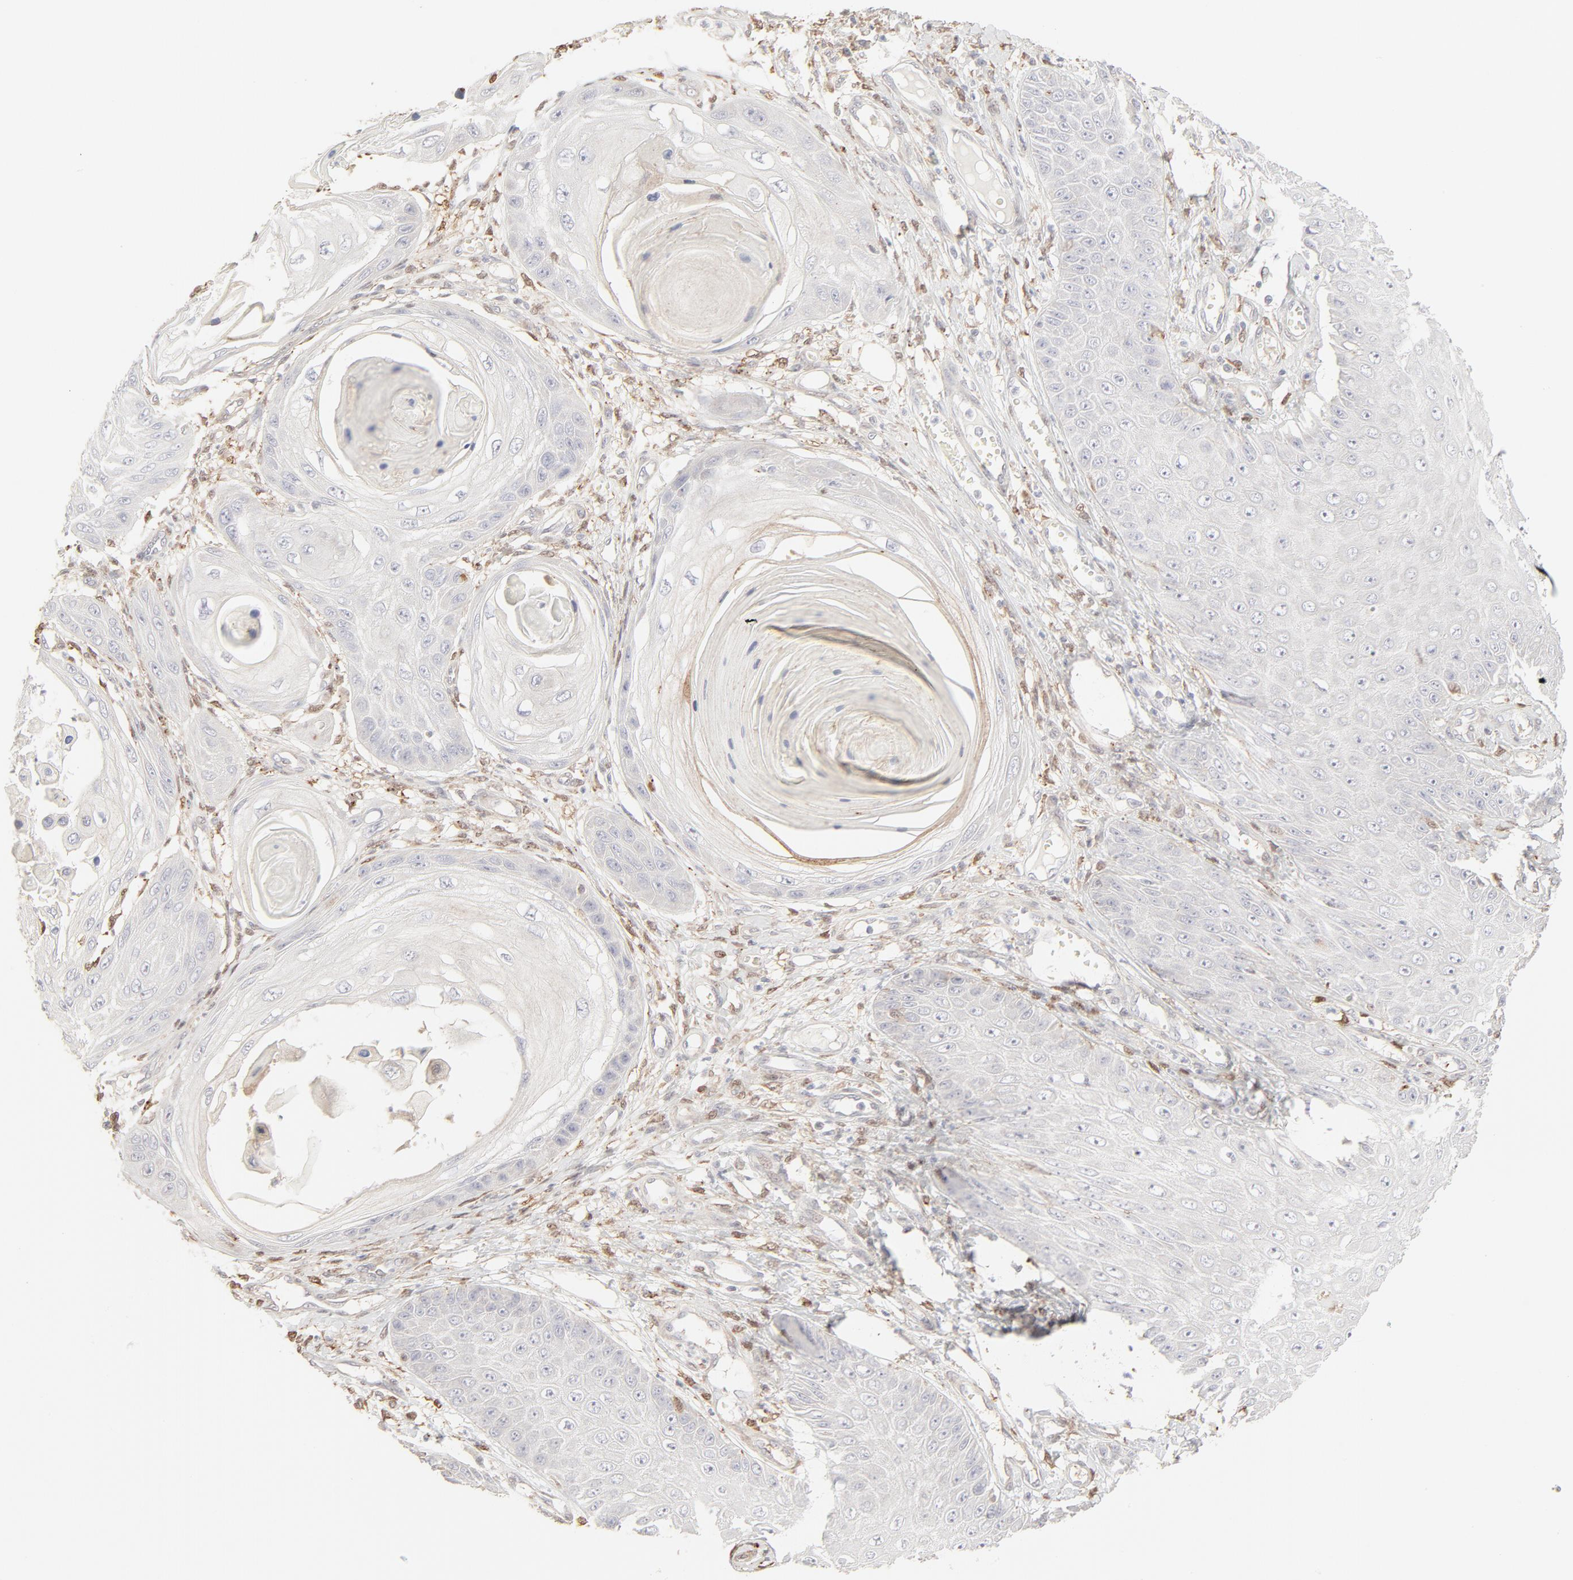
{"staining": {"intensity": "negative", "quantity": "none", "location": "none"}, "tissue": "skin cancer", "cell_type": "Tumor cells", "image_type": "cancer", "snomed": [{"axis": "morphology", "description": "Squamous cell carcinoma, NOS"}, {"axis": "topography", "description": "Skin"}], "caption": "Immunohistochemical staining of skin squamous cell carcinoma demonstrates no significant expression in tumor cells.", "gene": "LGALS2", "patient": {"sex": "female", "age": 40}}